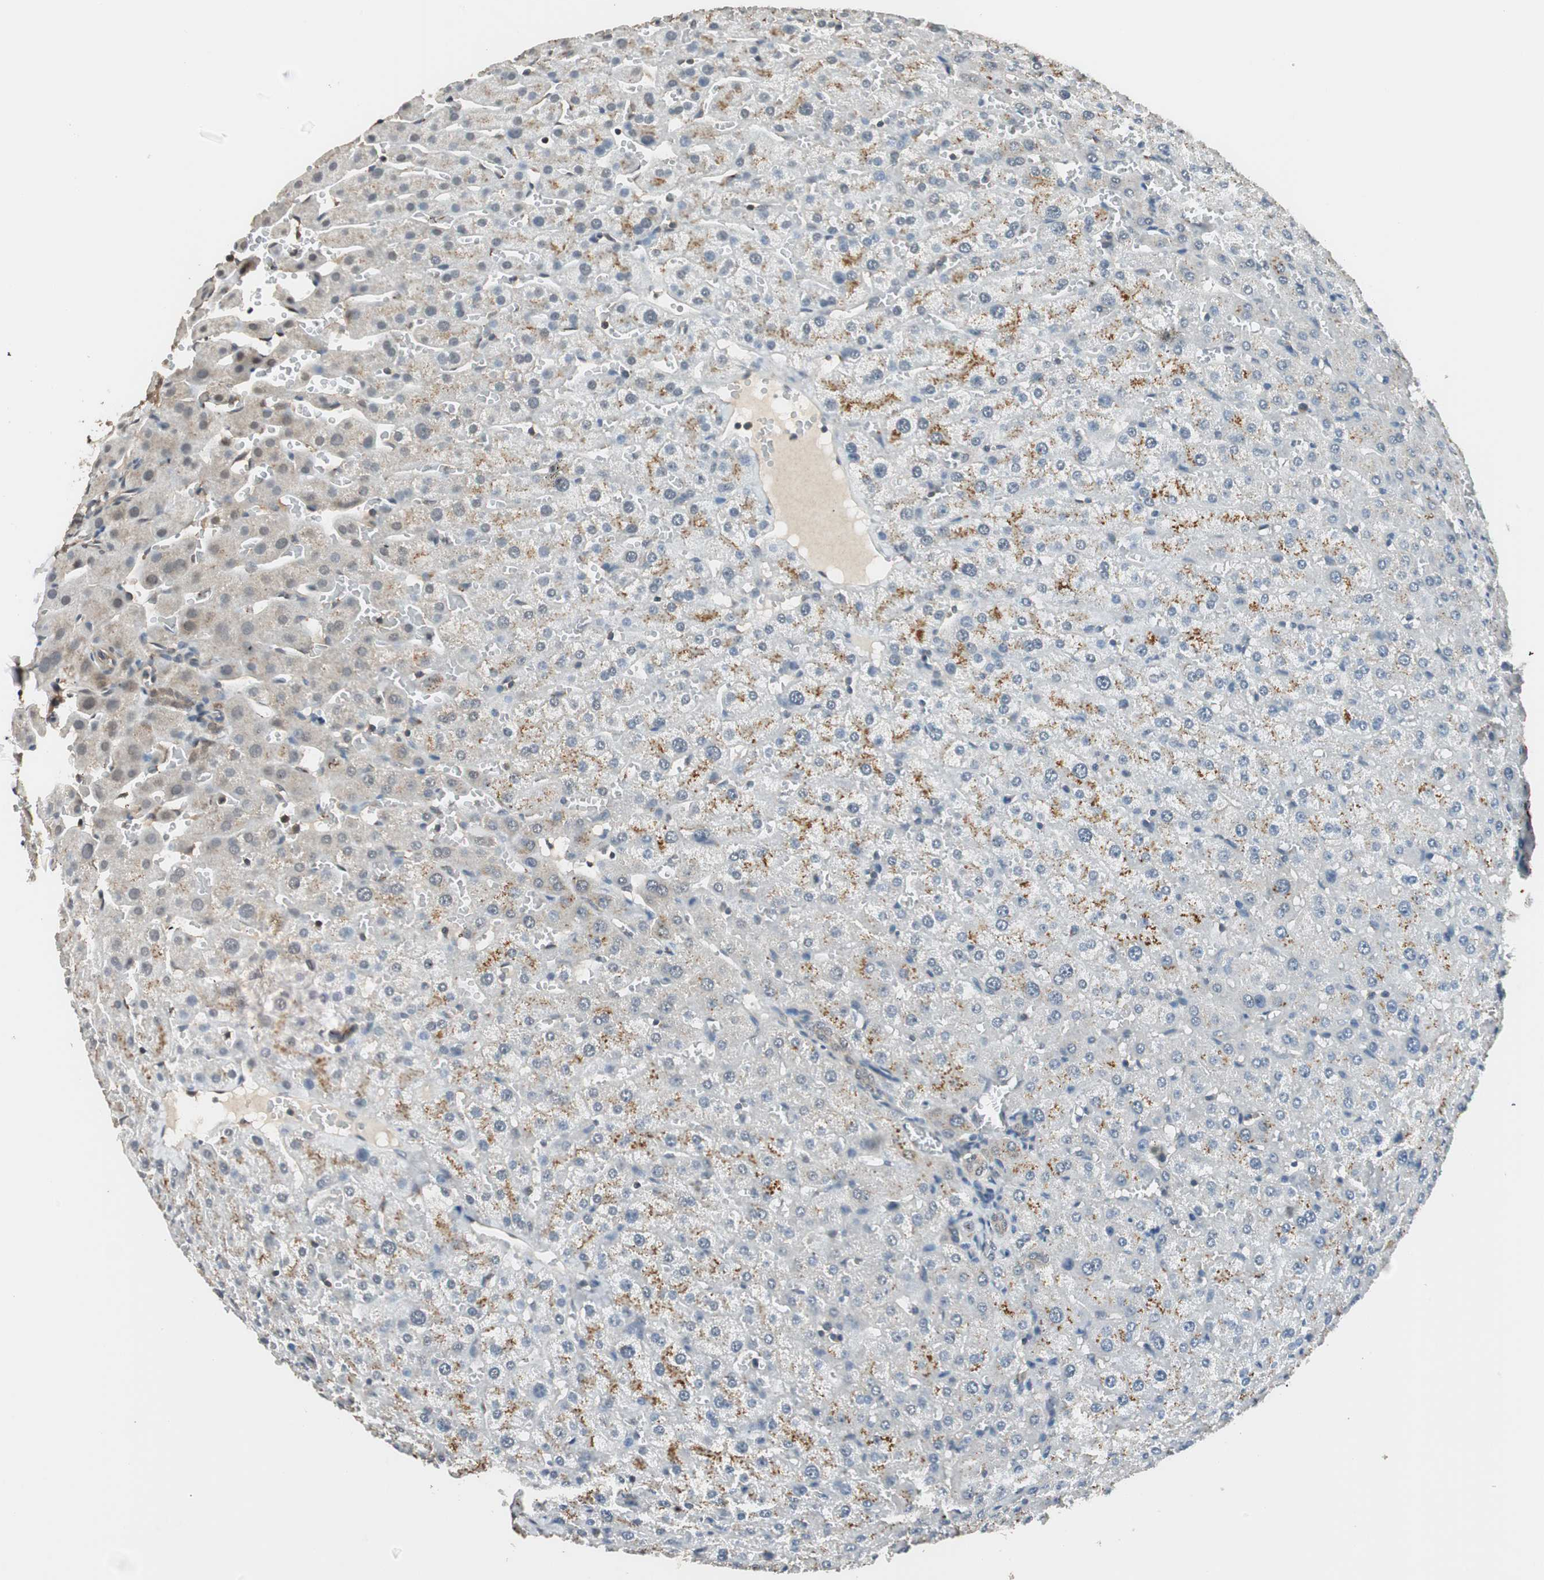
{"staining": {"intensity": "negative", "quantity": "none", "location": "none"}, "tissue": "liver", "cell_type": "Cholangiocytes", "image_type": "normal", "snomed": [{"axis": "morphology", "description": "Normal tissue, NOS"}, {"axis": "morphology", "description": "Fibrosis, NOS"}, {"axis": "topography", "description": "Liver"}], "caption": "Human liver stained for a protein using immunohistochemistry demonstrates no positivity in cholangiocytes.", "gene": "USP5", "patient": {"sex": "female", "age": 29}}